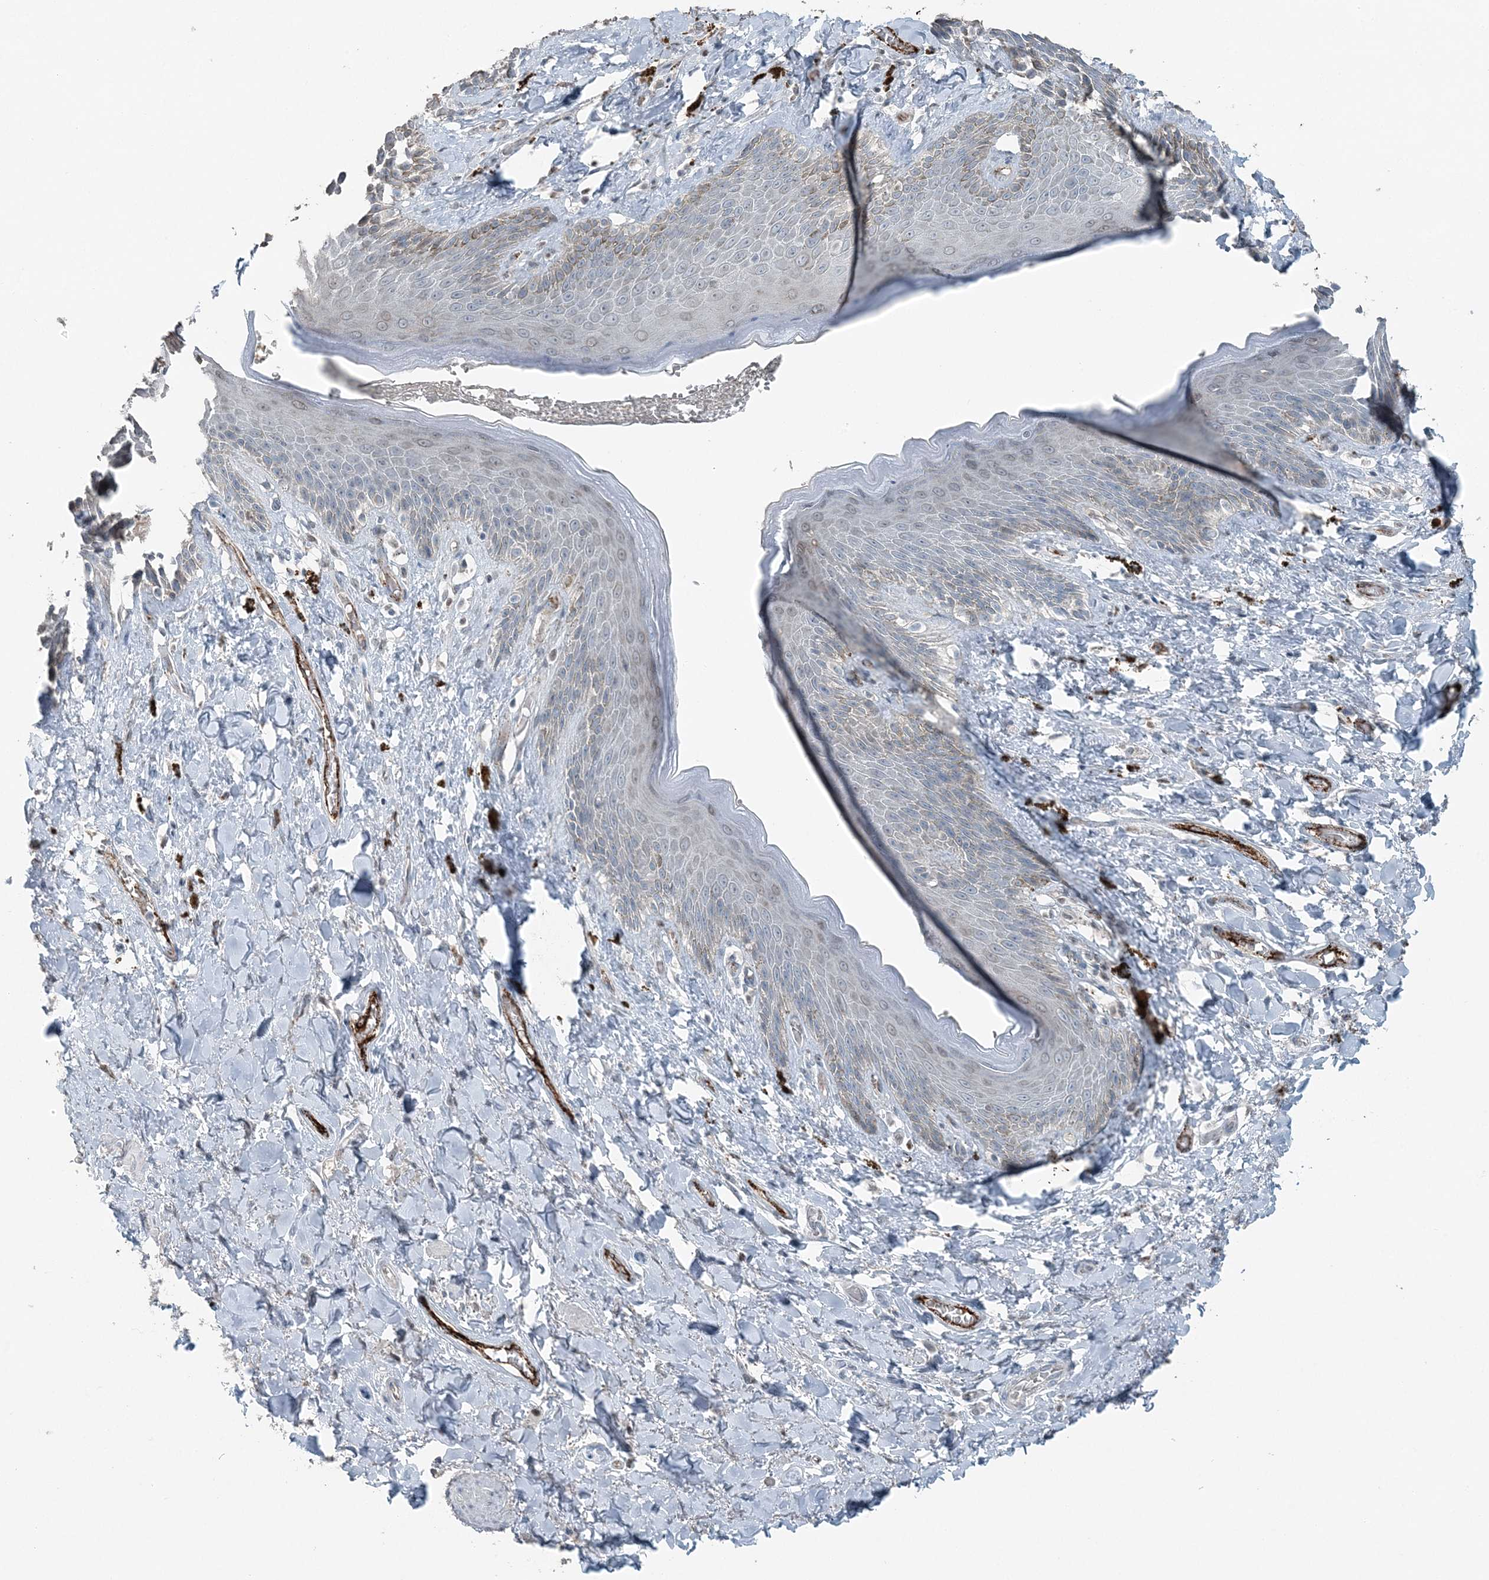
{"staining": {"intensity": "weak", "quantity": "25%-75%", "location": "cytoplasmic/membranous"}, "tissue": "skin", "cell_type": "Epidermal cells", "image_type": "normal", "snomed": [{"axis": "morphology", "description": "Normal tissue, NOS"}, {"axis": "topography", "description": "Anal"}], "caption": "Immunohistochemical staining of benign skin shows 25%-75% levels of weak cytoplasmic/membranous protein positivity in about 25%-75% of epidermal cells.", "gene": "ELOVL7", "patient": {"sex": "female", "age": 78}}